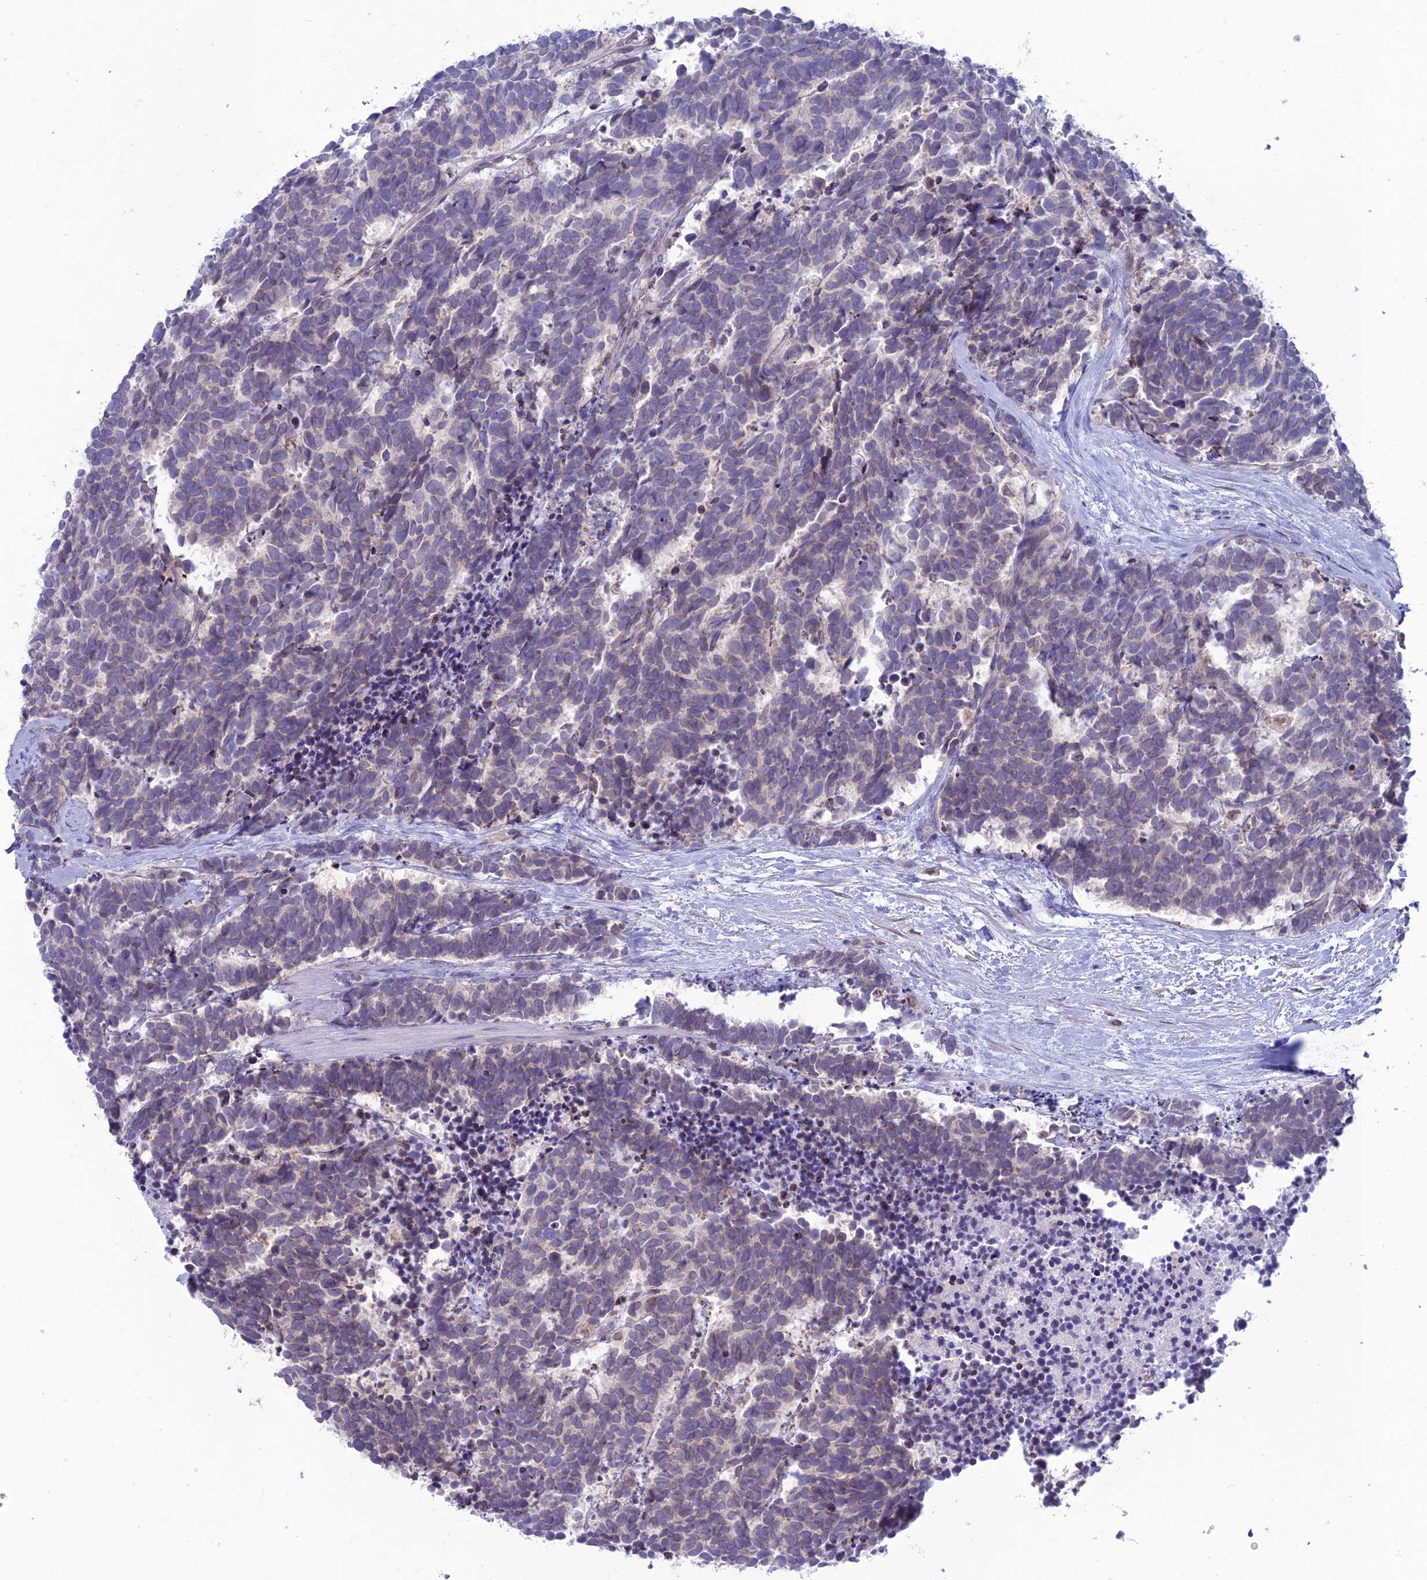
{"staining": {"intensity": "weak", "quantity": "<25%", "location": "nuclear"}, "tissue": "carcinoid", "cell_type": "Tumor cells", "image_type": "cancer", "snomed": [{"axis": "morphology", "description": "Carcinoma, NOS"}, {"axis": "morphology", "description": "Carcinoid, malignant, NOS"}, {"axis": "topography", "description": "Prostate"}], "caption": "An immunohistochemistry (IHC) histopathology image of malignant carcinoid is shown. There is no staining in tumor cells of malignant carcinoid.", "gene": "WDR46", "patient": {"sex": "male", "age": 57}}